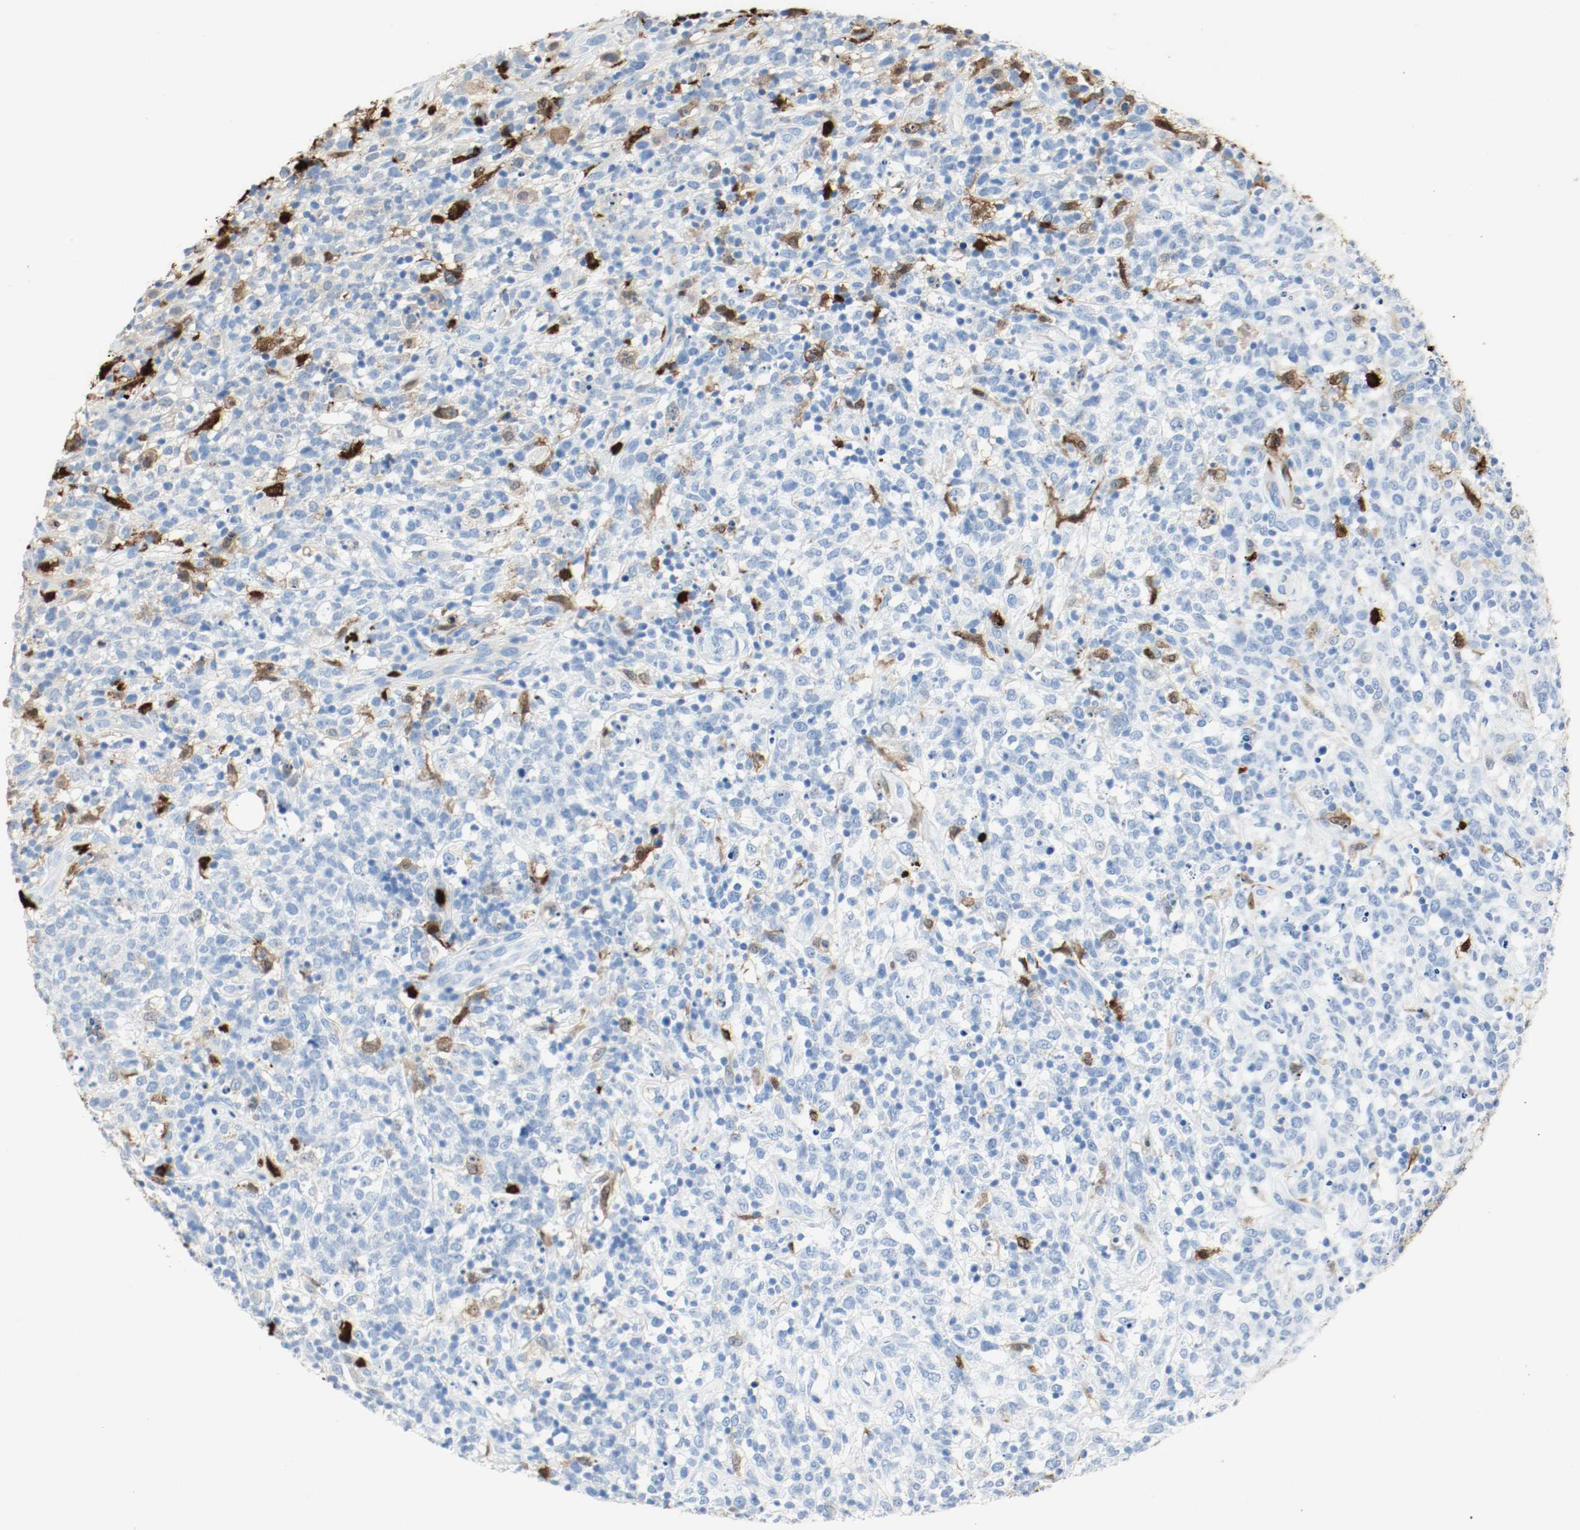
{"staining": {"intensity": "negative", "quantity": "none", "location": "none"}, "tissue": "lymphoma", "cell_type": "Tumor cells", "image_type": "cancer", "snomed": [{"axis": "morphology", "description": "Malignant lymphoma, non-Hodgkin's type, High grade"}, {"axis": "topography", "description": "Lymph node"}], "caption": "An image of human lymphoma is negative for staining in tumor cells.", "gene": "S100A9", "patient": {"sex": "female", "age": 73}}